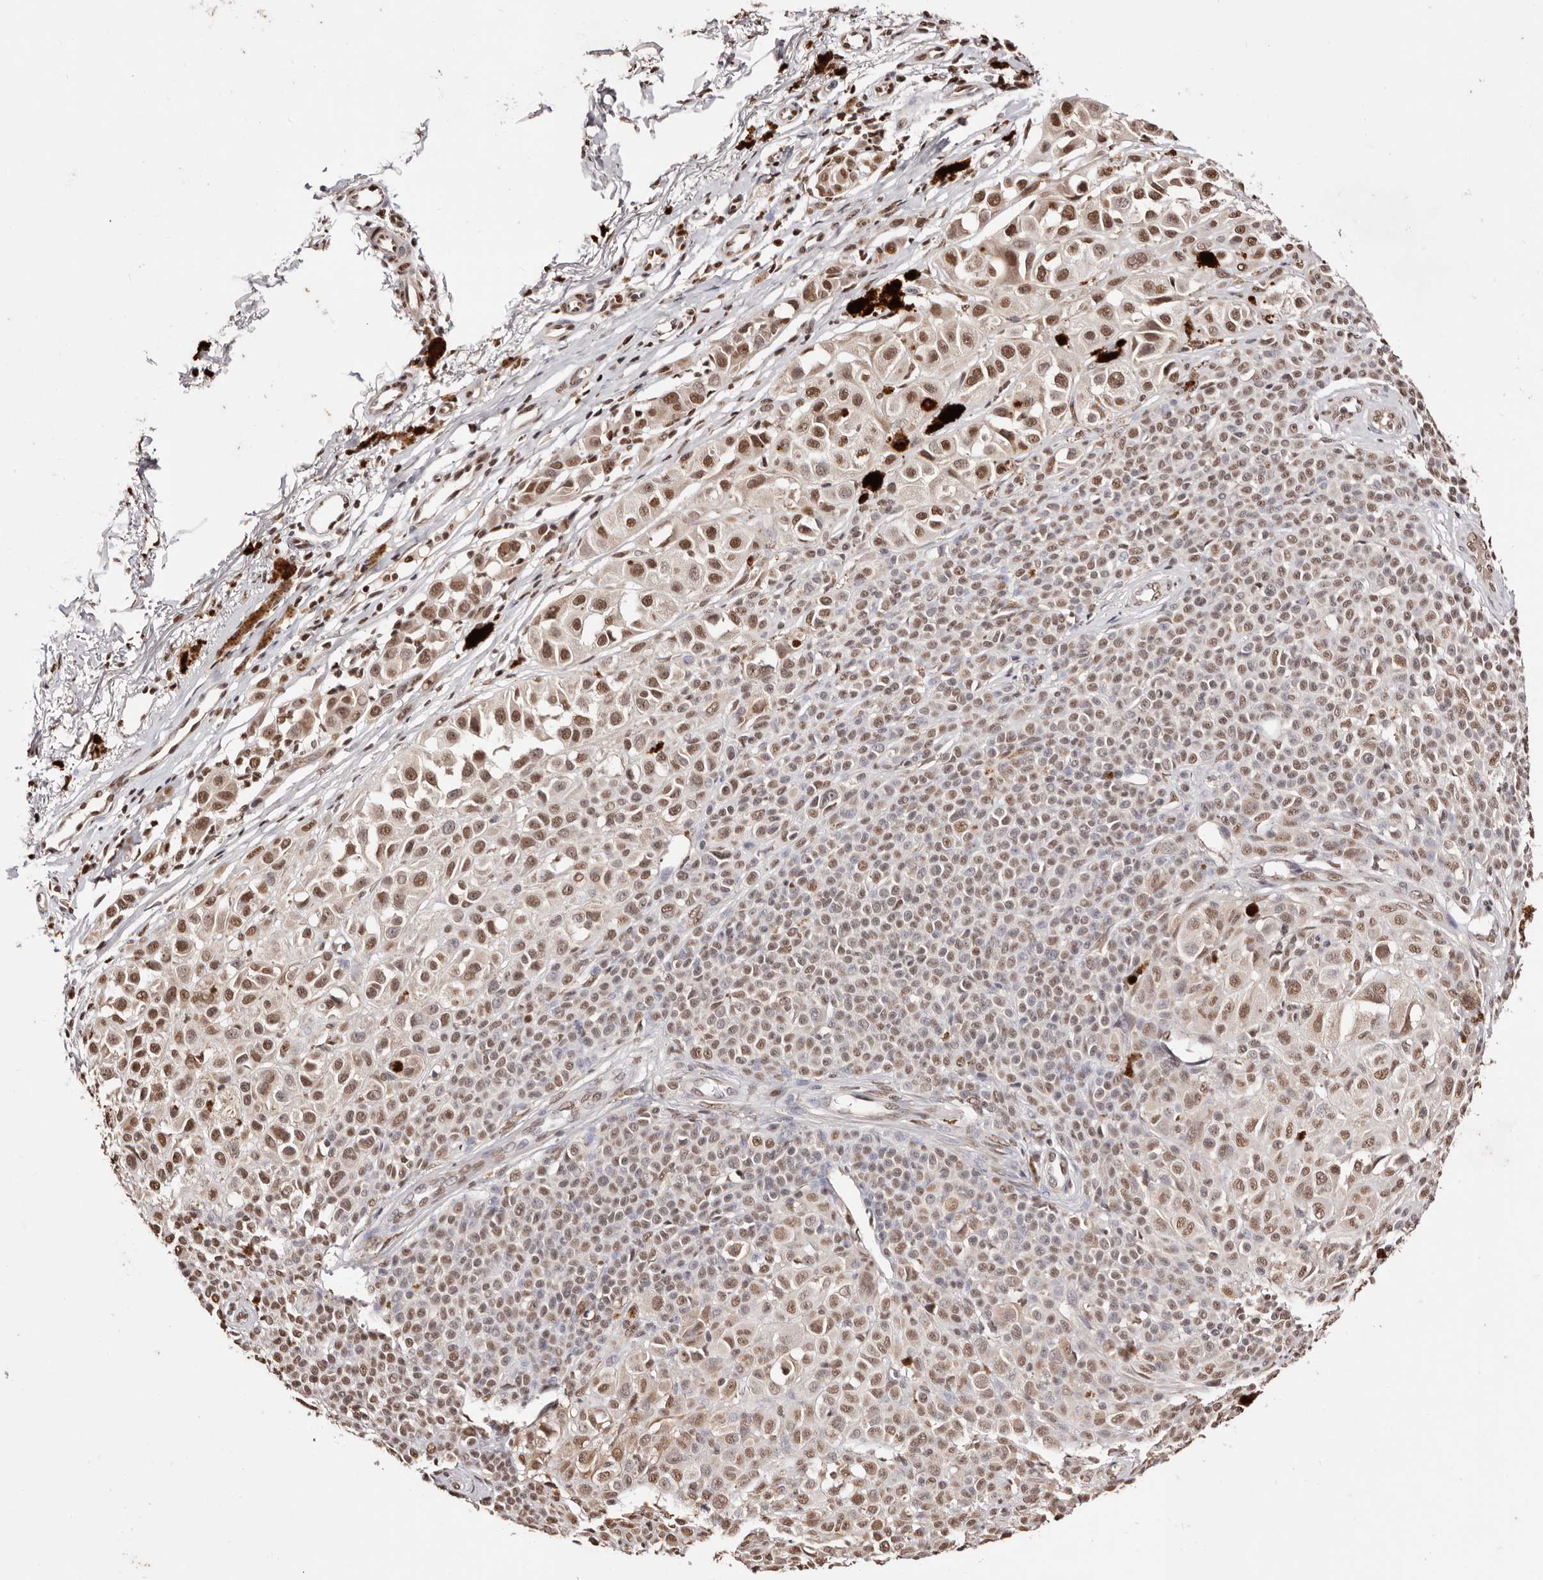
{"staining": {"intensity": "moderate", "quantity": ">75%", "location": "nuclear"}, "tissue": "melanoma", "cell_type": "Tumor cells", "image_type": "cancer", "snomed": [{"axis": "morphology", "description": "Malignant melanoma, NOS"}, {"axis": "topography", "description": "Skin of leg"}], "caption": "Immunohistochemistry micrograph of malignant melanoma stained for a protein (brown), which reveals medium levels of moderate nuclear staining in about >75% of tumor cells.", "gene": "BICRAL", "patient": {"sex": "female", "age": 72}}